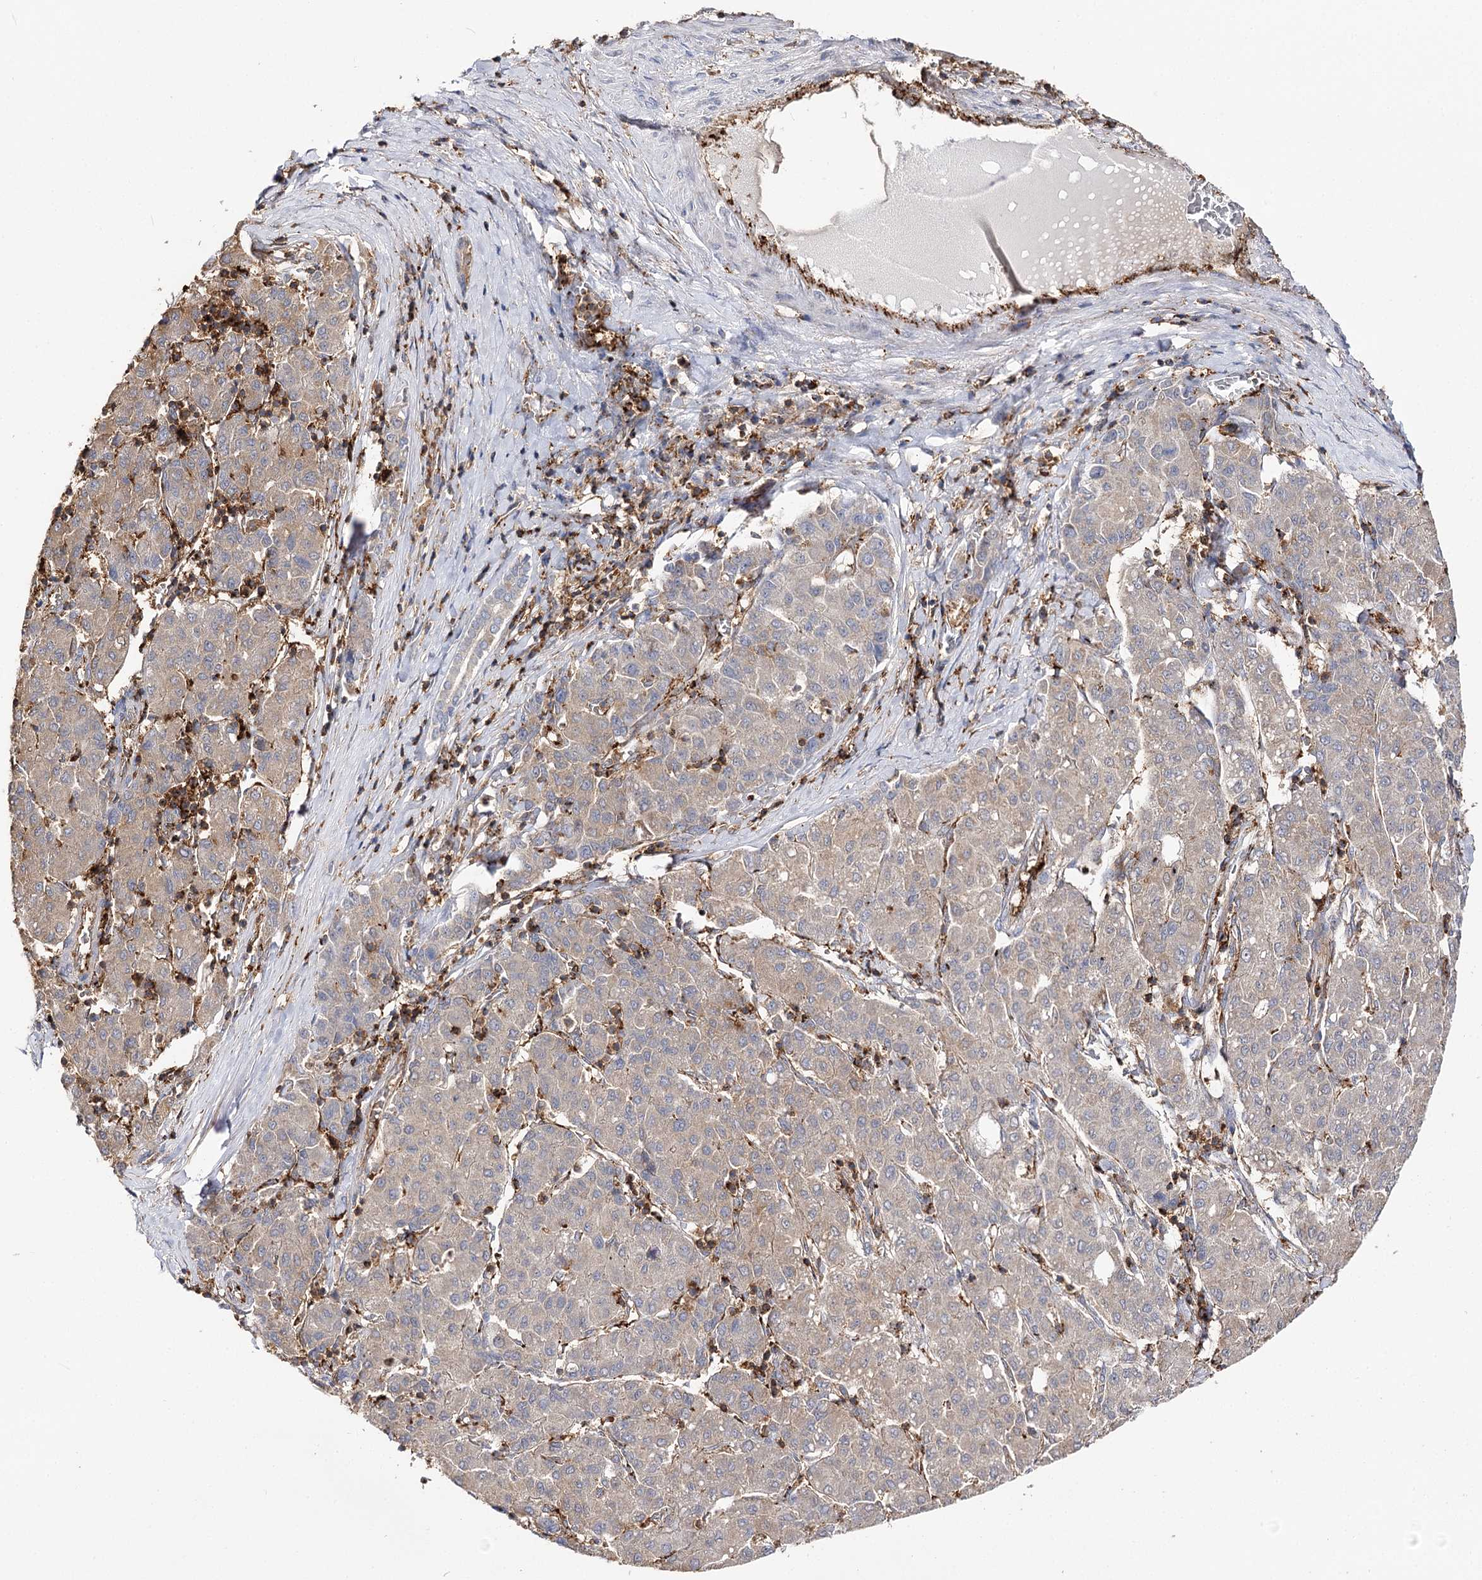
{"staining": {"intensity": "negative", "quantity": "none", "location": "none"}, "tissue": "liver cancer", "cell_type": "Tumor cells", "image_type": "cancer", "snomed": [{"axis": "morphology", "description": "Carcinoma, Hepatocellular, NOS"}, {"axis": "topography", "description": "Liver"}], "caption": "This photomicrograph is of liver cancer stained with immunohistochemistry to label a protein in brown with the nuclei are counter-stained blue. There is no expression in tumor cells.", "gene": "SEC24B", "patient": {"sex": "male", "age": 65}}